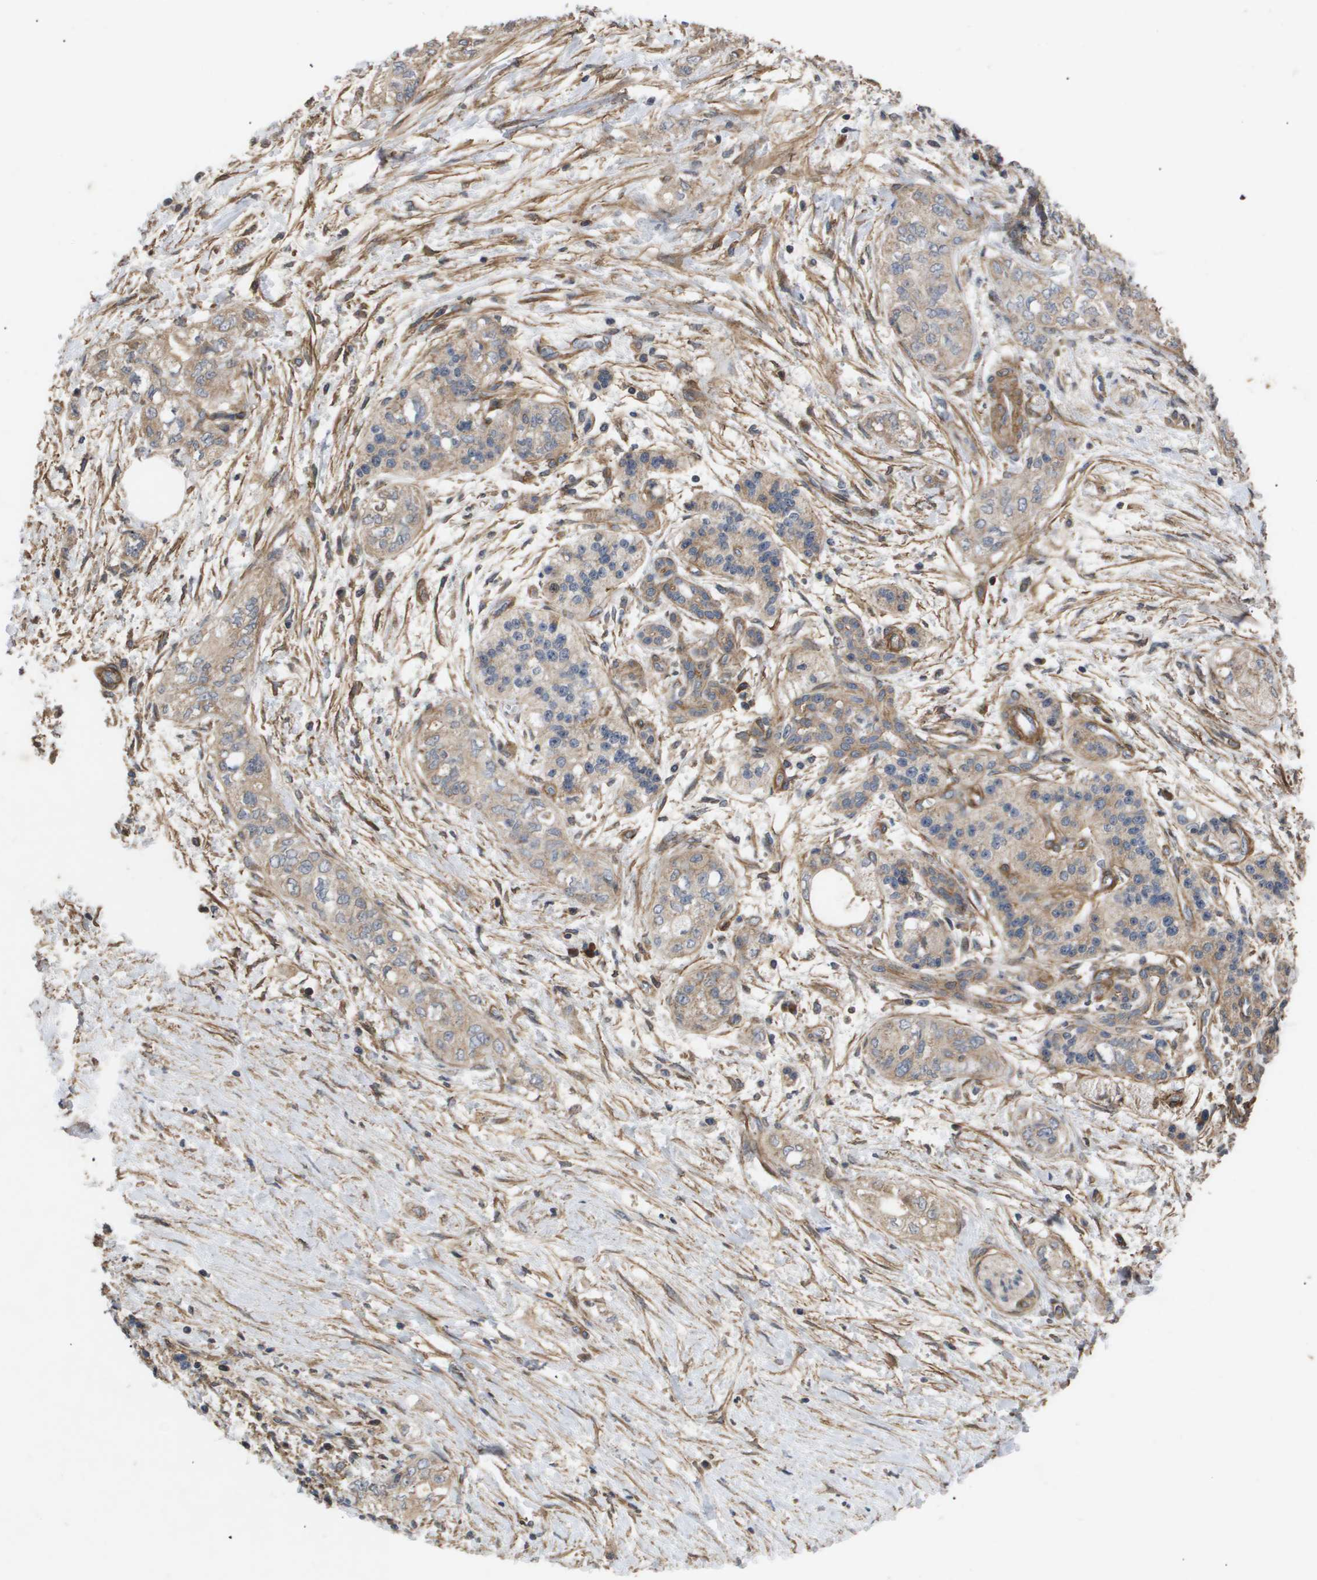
{"staining": {"intensity": "weak", "quantity": ">75%", "location": "cytoplasmic/membranous"}, "tissue": "pancreatic cancer", "cell_type": "Tumor cells", "image_type": "cancer", "snomed": [{"axis": "morphology", "description": "Adenocarcinoma, NOS"}, {"axis": "topography", "description": "Pancreas"}], "caption": "Approximately >75% of tumor cells in human adenocarcinoma (pancreatic) demonstrate weak cytoplasmic/membranous protein expression as visualized by brown immunohistochemical staining.", "gene": "TNS1", "patient": {"sex": "male", "age": 70}}